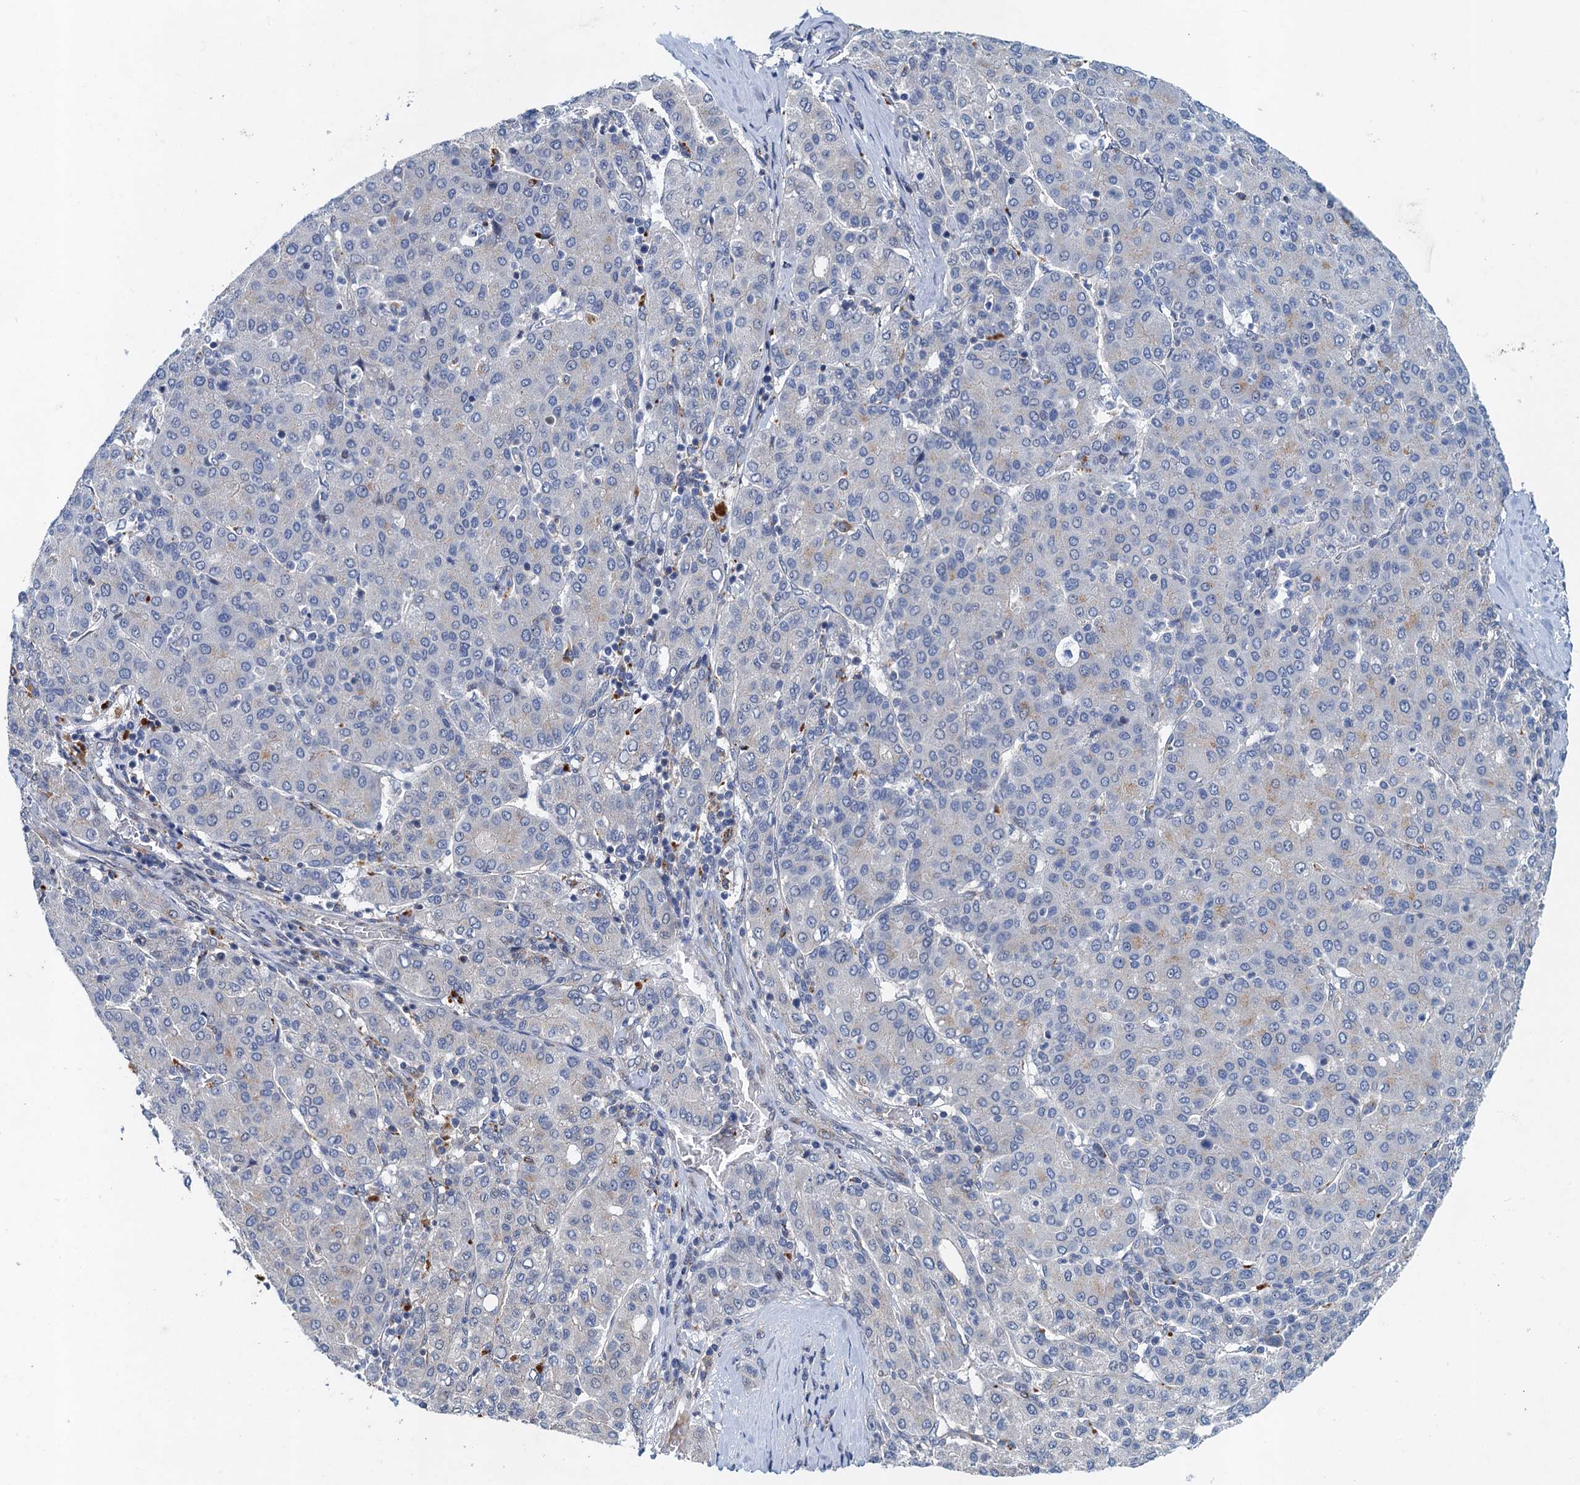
{"staining": {"intensity": "negative", "quantity": "none", "location": "none"}, "tissue": "liver cancer", "cell_type": "Tumor cells", "image_type": "cancer", "snomed": [{"axis": "morphology", "description": "Carcinoma, Hepatocellular, NOS"}, {"axis": "topography", "description": "Liver"}], "caption": "High power microscopy image of an immunohistochemistry (IHC) histopathology image of liver cancer (hepatocellular carcinoma), revealing no significant positivity in tumor cells.", "gene": "NBEA", "patient": {"sex": "male", "age": 65}}